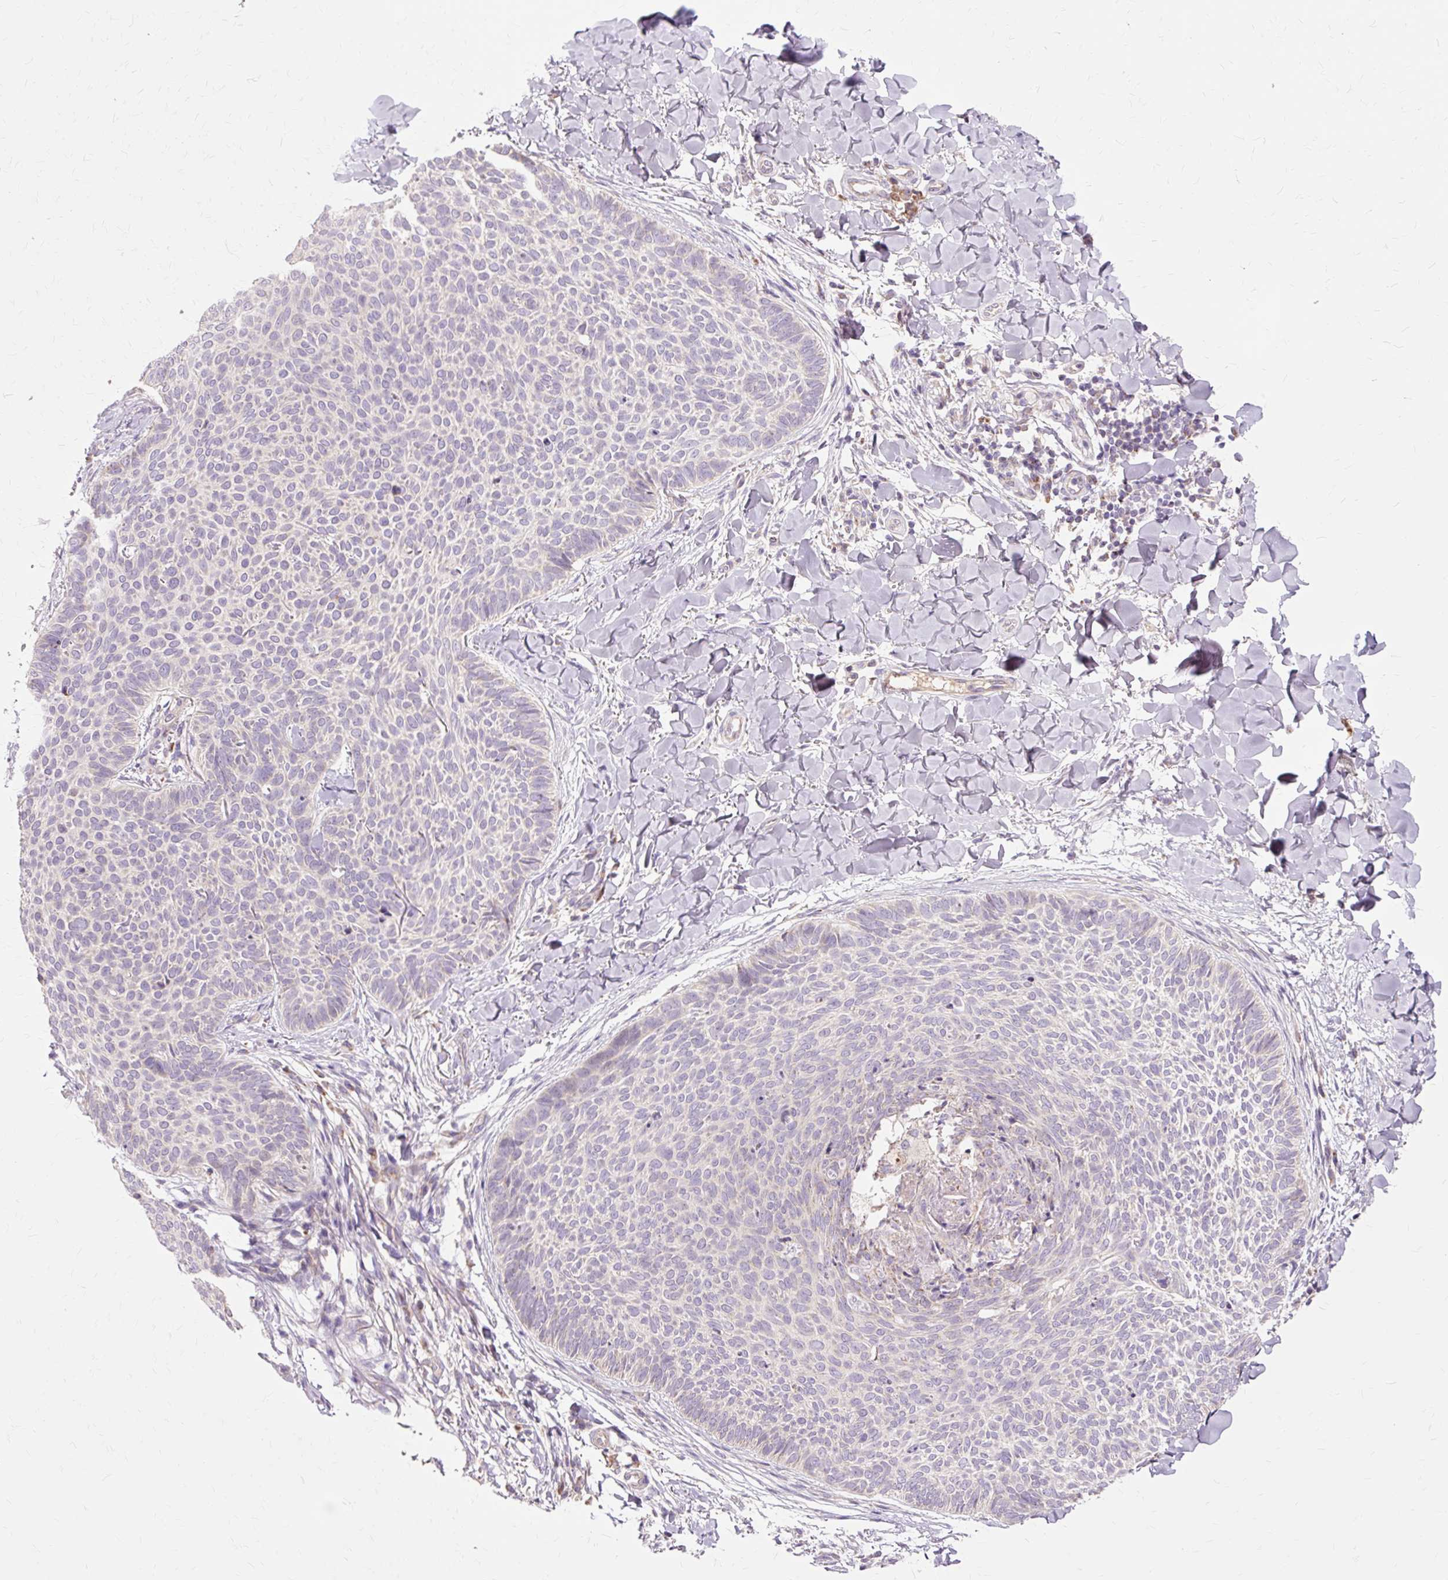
{"staining": {"intensity": "negative", "quantity": "none", "location": "none"}, "tissue": "skin cancer", "cell_type": "Tumor cells", "image_type": "cancer", "snomed": [{"axis": "morphology", "description": "Normal tissue, NOS"}, {"axis": "morphology", "description": "Basal cell carcinoma"}, {"axis": "topography", "description": "Skin"}], "caption": "Immunohistochemistry (IHC) histopathology image of skin basal cell carcinoma stained for a protein (brown), which displays no staining in tumor cells. The staining was performed using DAB to visualize the protein expression in brown, while the nuclei were stained in blue with hematoxylin (Magnification: 20x).", "gene": "PDZD2", "patient": {"sex": "male", "age": 50}}